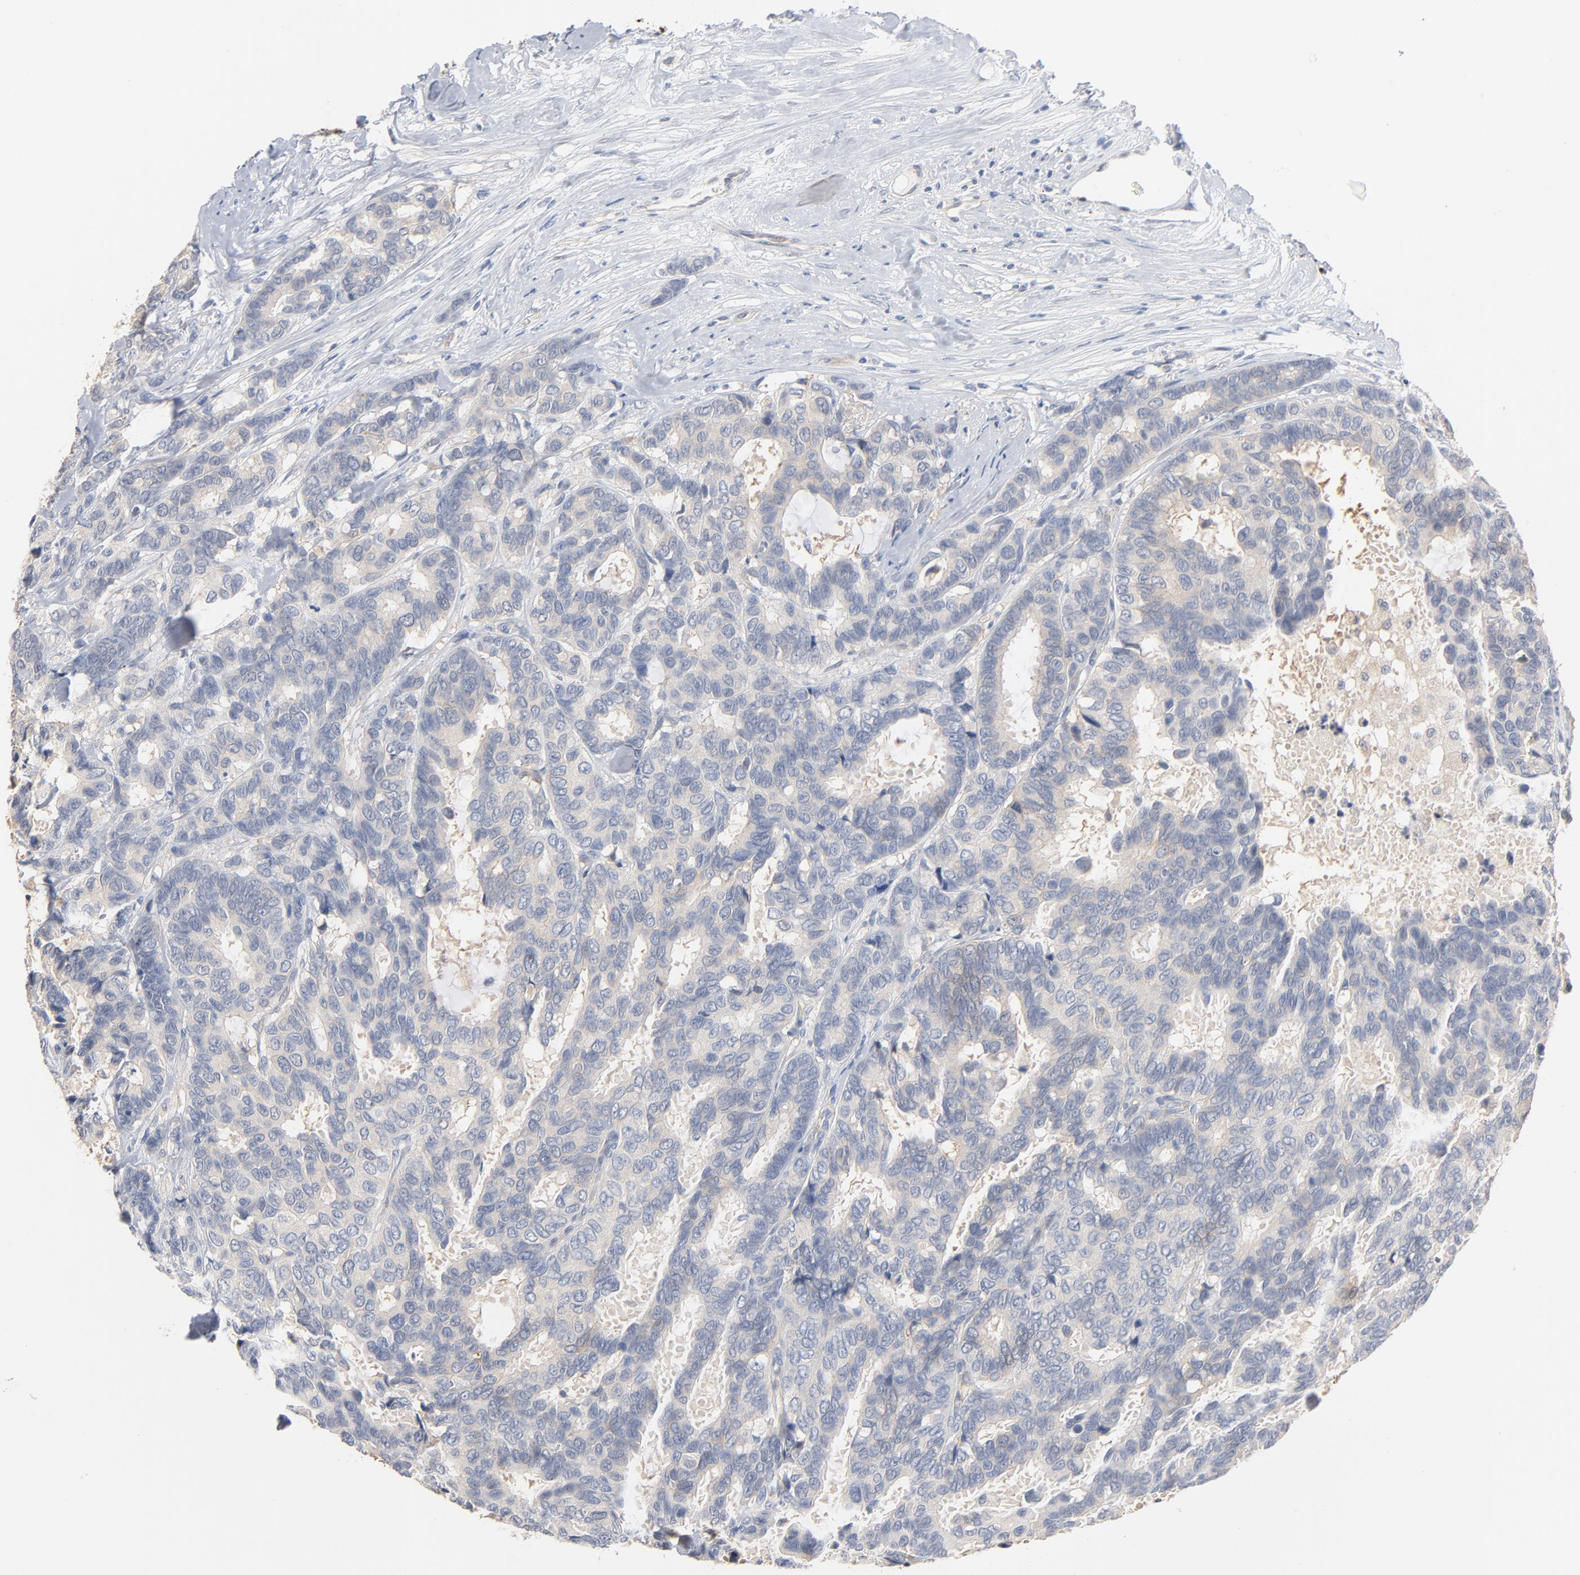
{"staining": {"intensity": "negative", "quantity": "none", "location": "none"}, "tissue": "breast cancer", "cell_type": "Tumor cells", "image_type": "cancer", "snomed": [{"axis": "morphology", "description": "Duct carcinoma"}, {"axis": "topography", "description": "Breast"}], "caption": "The image exhibits no staining of tumor cells in infiltrating ductal carcinoma (breast). The staining was performed using DAB (3,3'-diaminobenzidine) to visualize the protein expression in brown, while the nuclei were stained in blue with hematoxylin (Magnification: 20x).", "gene": "EPCAM", "patient": {"sex": "female", "age": 87}}